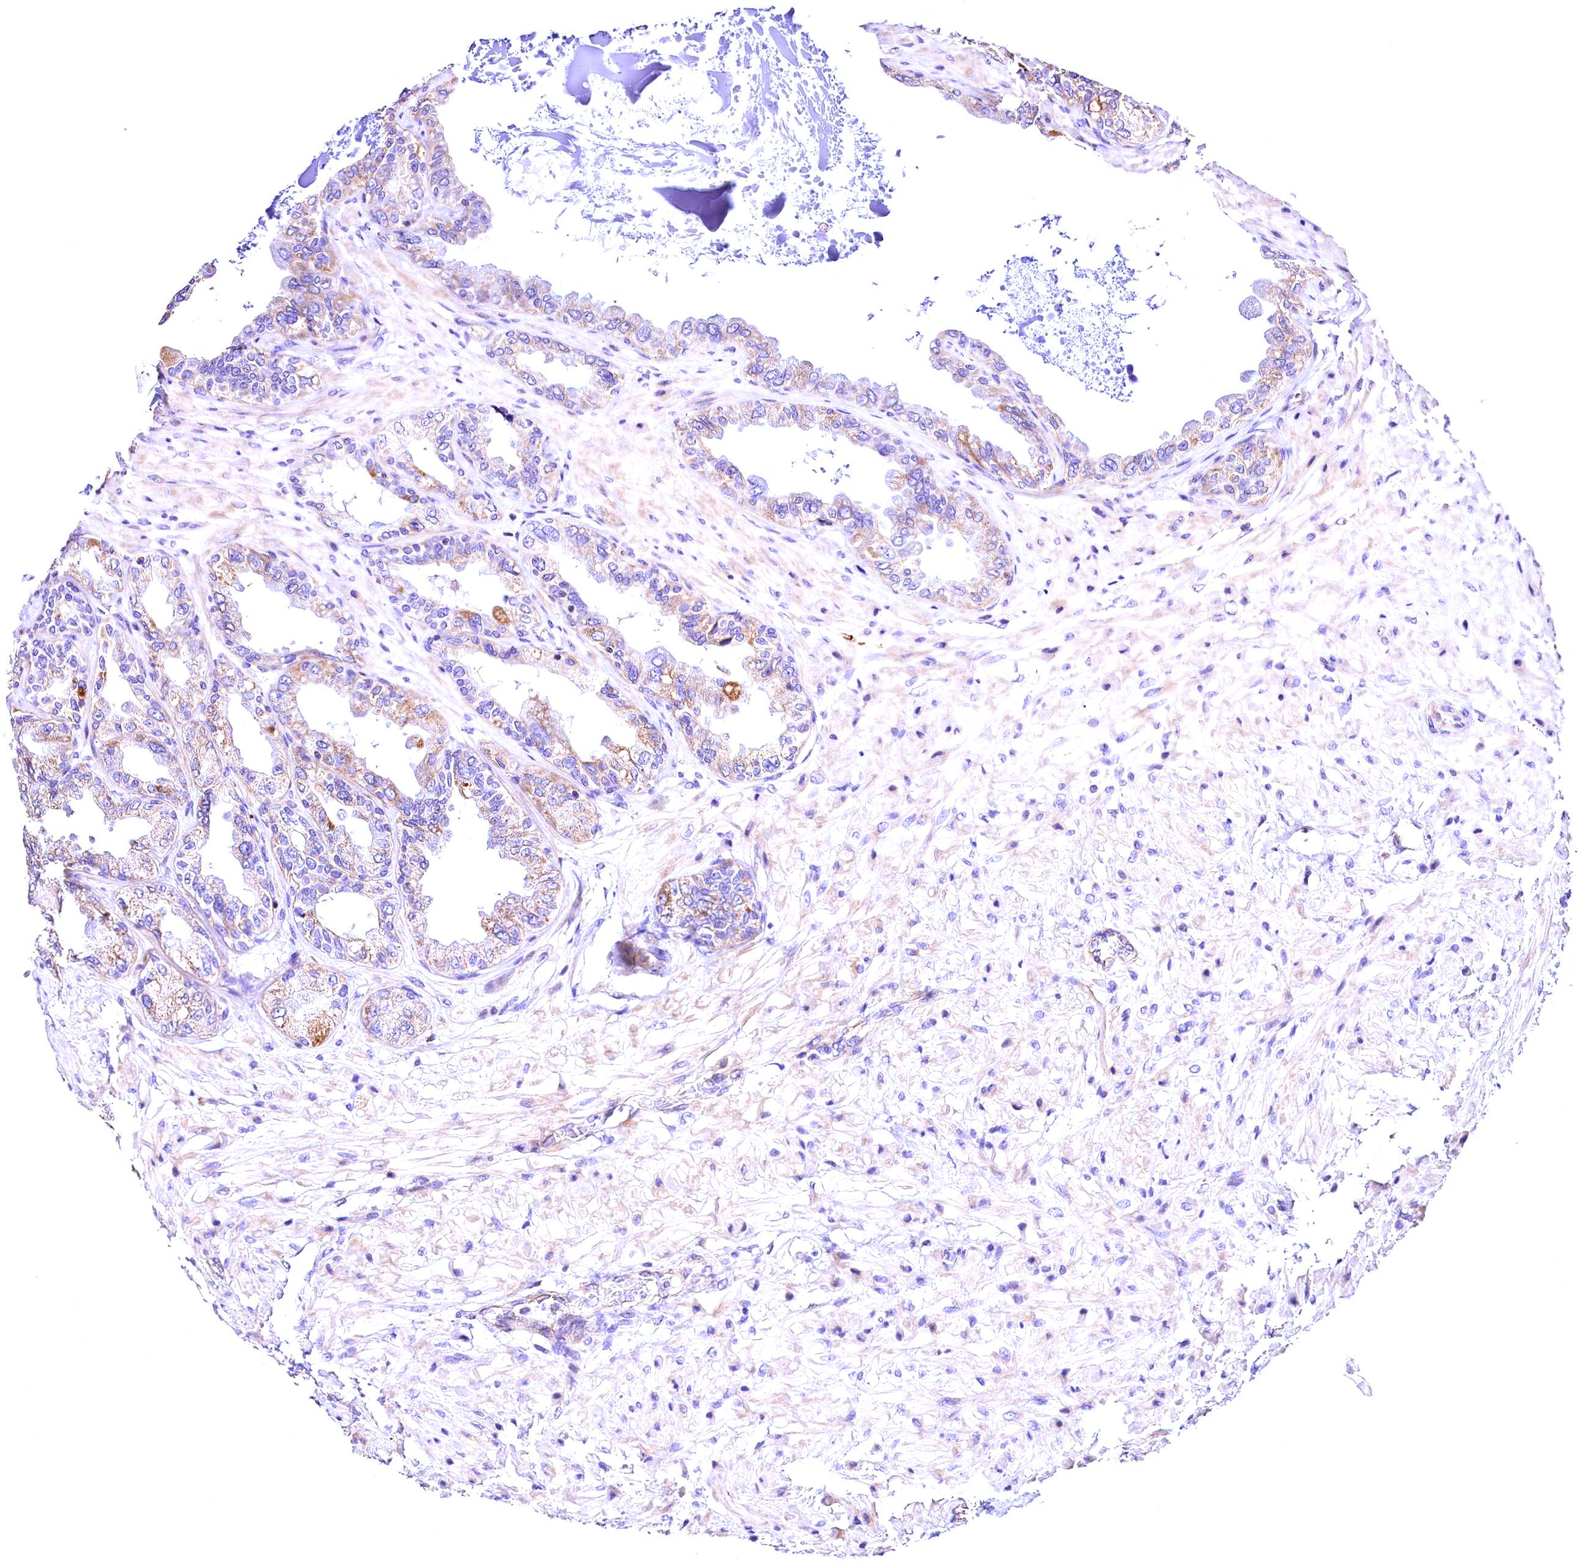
{"staining": {"intensity": "moderate", "quantity": "25%-75%", "location": "cytoplasmic/membranous"}, "tissue": "seminal vesicle", "cell_type": "Glandular cells", "image_type": "normal", "snomed": [{"axis": "morphology", "description": "Normal tissue, NOS"}, {"axis": "topography", "description": "Seminal veicle"}], "caption": "High-magnification brightfield microscopy of normal seminal vesicle stained with DAB (brown) and counterstained with hematoxylin (blue). glandular cells exhibit moderate cytoplasmic/membranous expression is present in about25%-75% of cells. The staining was performed using DAB, with brown indicating positive protein expression. Nuclei are stained blue with hematoxylin.", "gene": "ACAA2", "patient": {"sex": "male", "age": 63}}